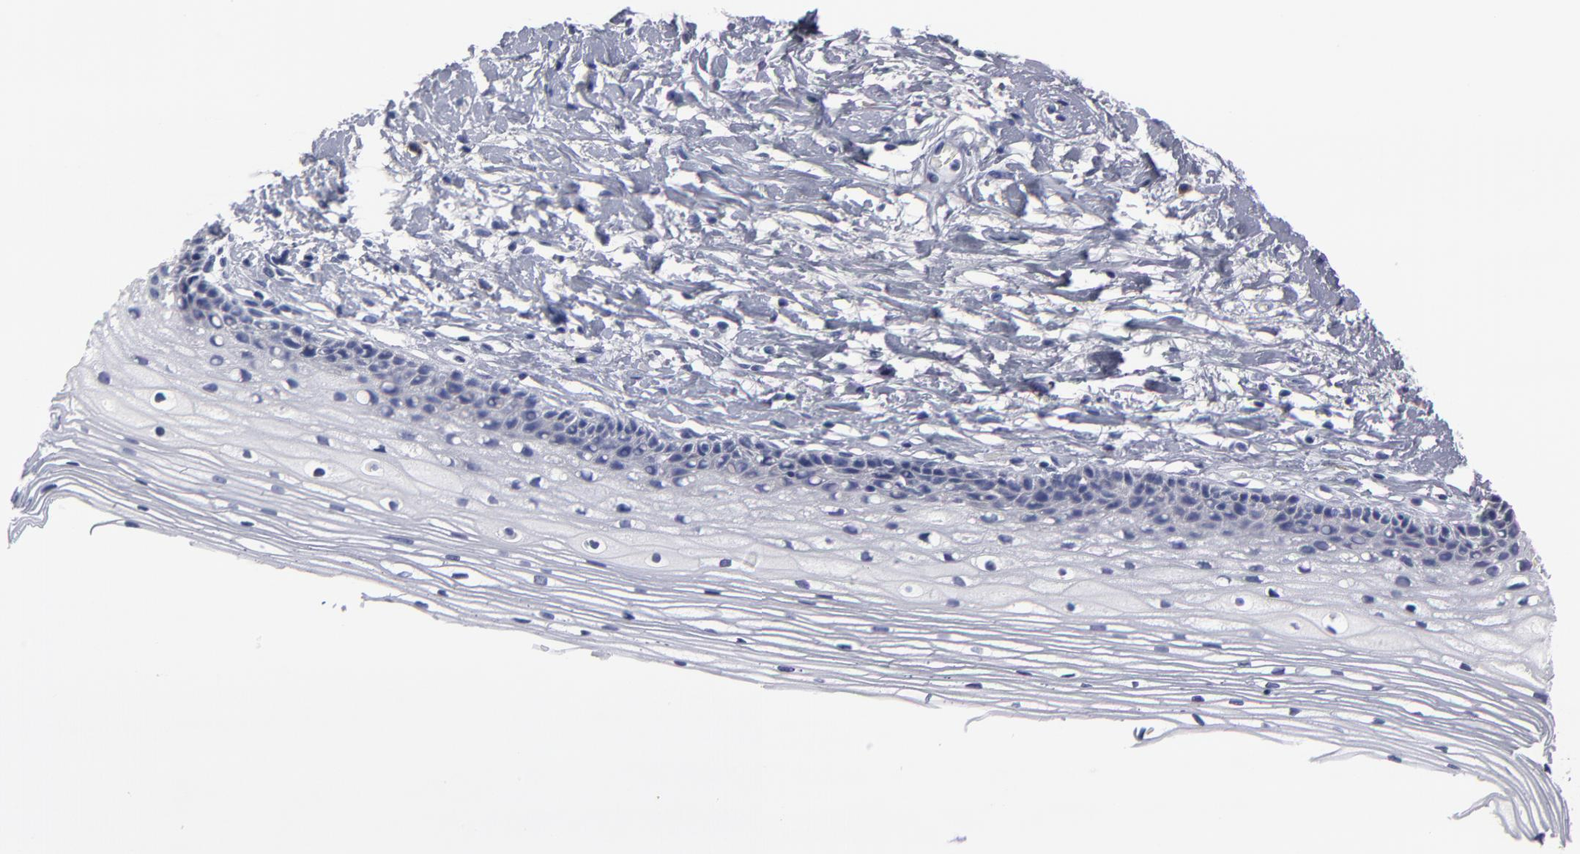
{"staining": {"intensity": "negative", "quantity": "none", "location": "none"}, "tissue": "cervix", "cell_type": "Glandular cells", "image_type": "normal", "snomed": [{"axis": "morphology", "description": "Normal tissue, NOS"}, {"axis": "topography", "description": "Cervix"}], "caption": "Glandular cells are negative for protein expression in normal human cervix. Nuclei are stained in blue.", "gene": "CCDC80", "patient": {"sex": "female", "age": 77}}